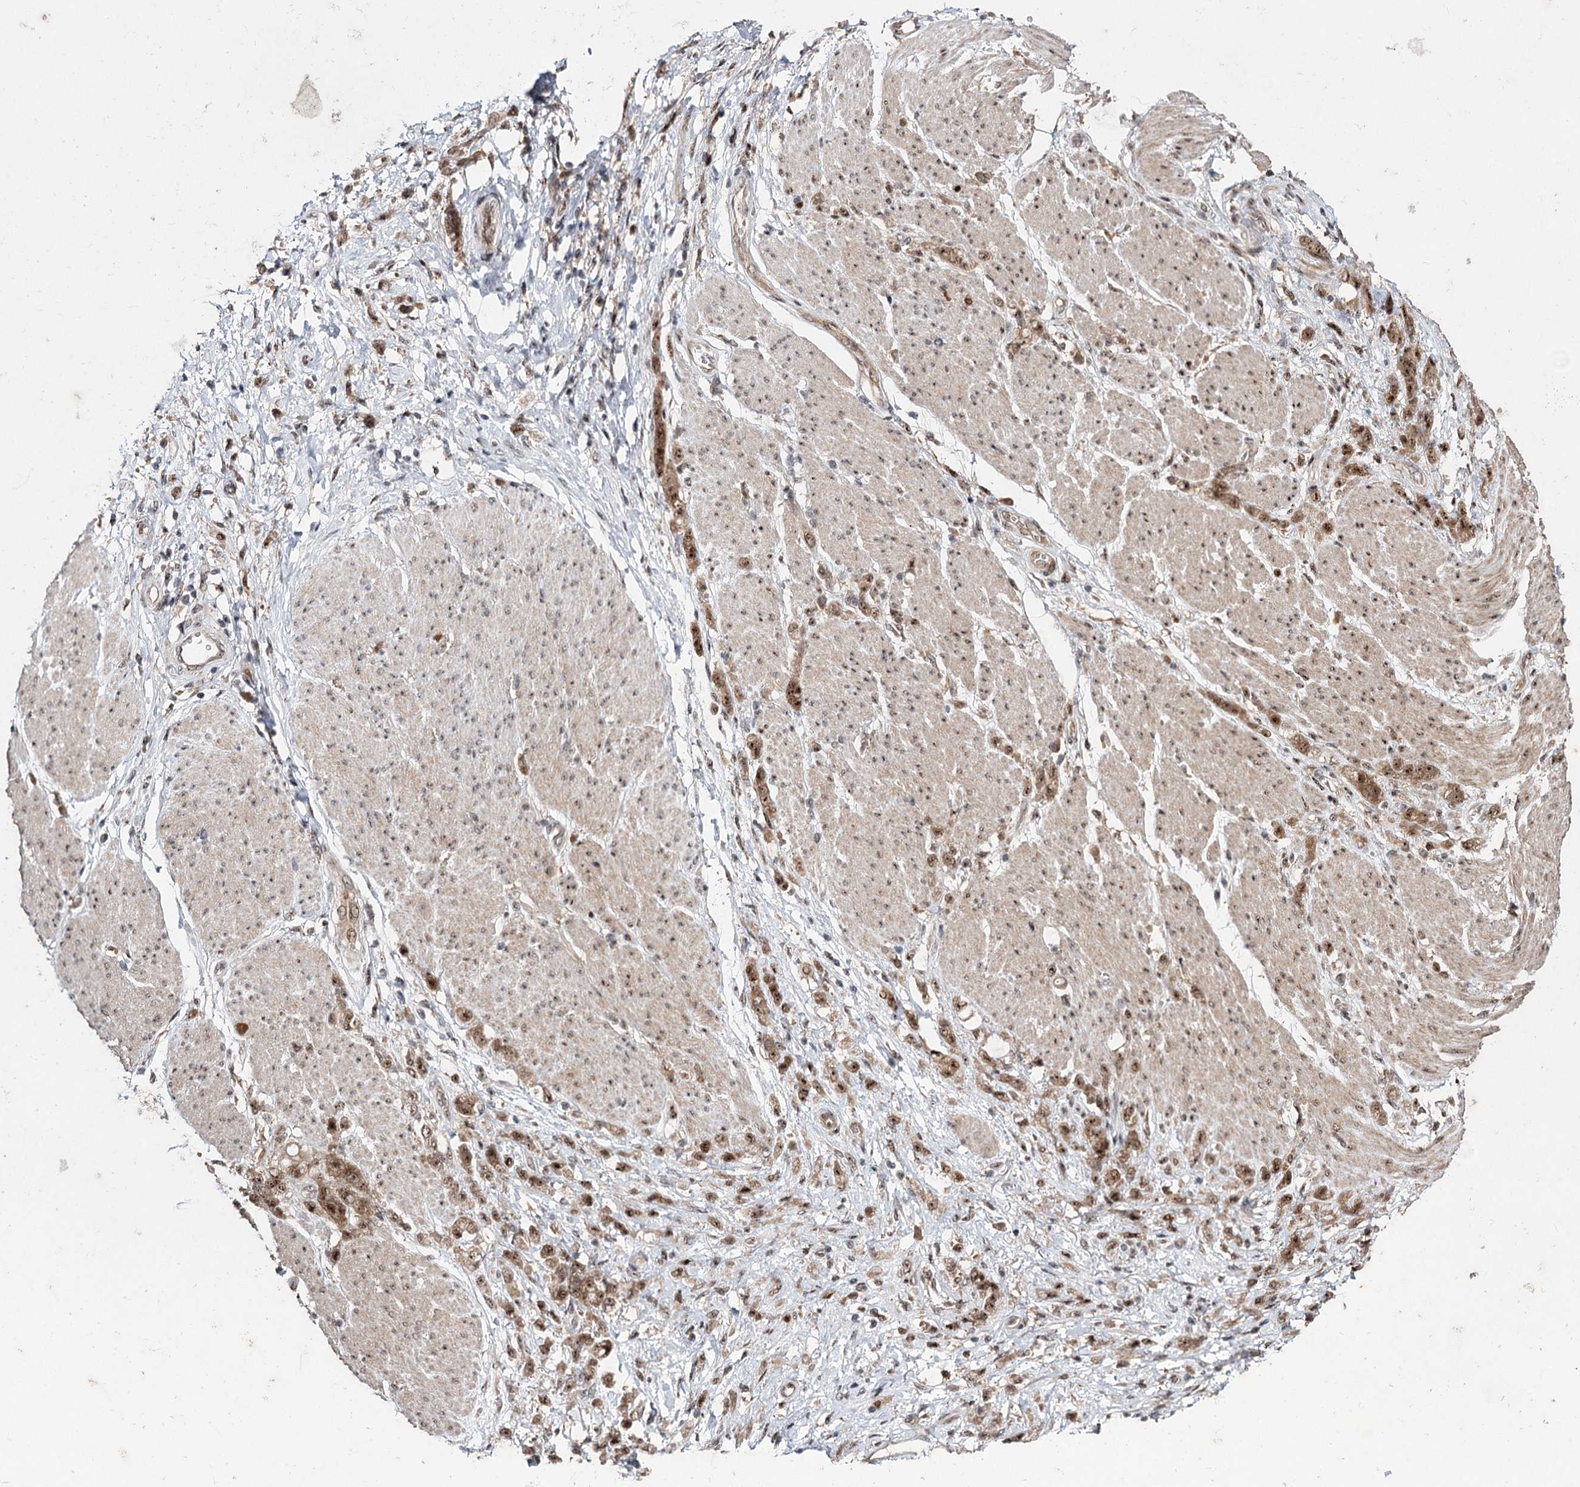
{"staining": {"intensity": "moderate", "quantity": ">75%", "location": "cytoplasmic/membranous,nuclear"}, "tissue": "stomach cancer", "cell_type": "Tumor cells", "image_type": "cancer", "snomed": [{"axis": "morphology", "description": "Adenocarcinoma, NOS"}, {"axis": "topography", "description": "Stomach"}], "caption": "Immunohistochemistry (IHC) (DAB (3,3'-diaminobenzidine)) staining of human stomach adenocarcinoma shows moderate cytoplasmic/membranous and nuclear protein positivity in approximately >75% of tumor cells.", "gene": "MKNK2", "patient": {"sex": "female", "age": 60}}